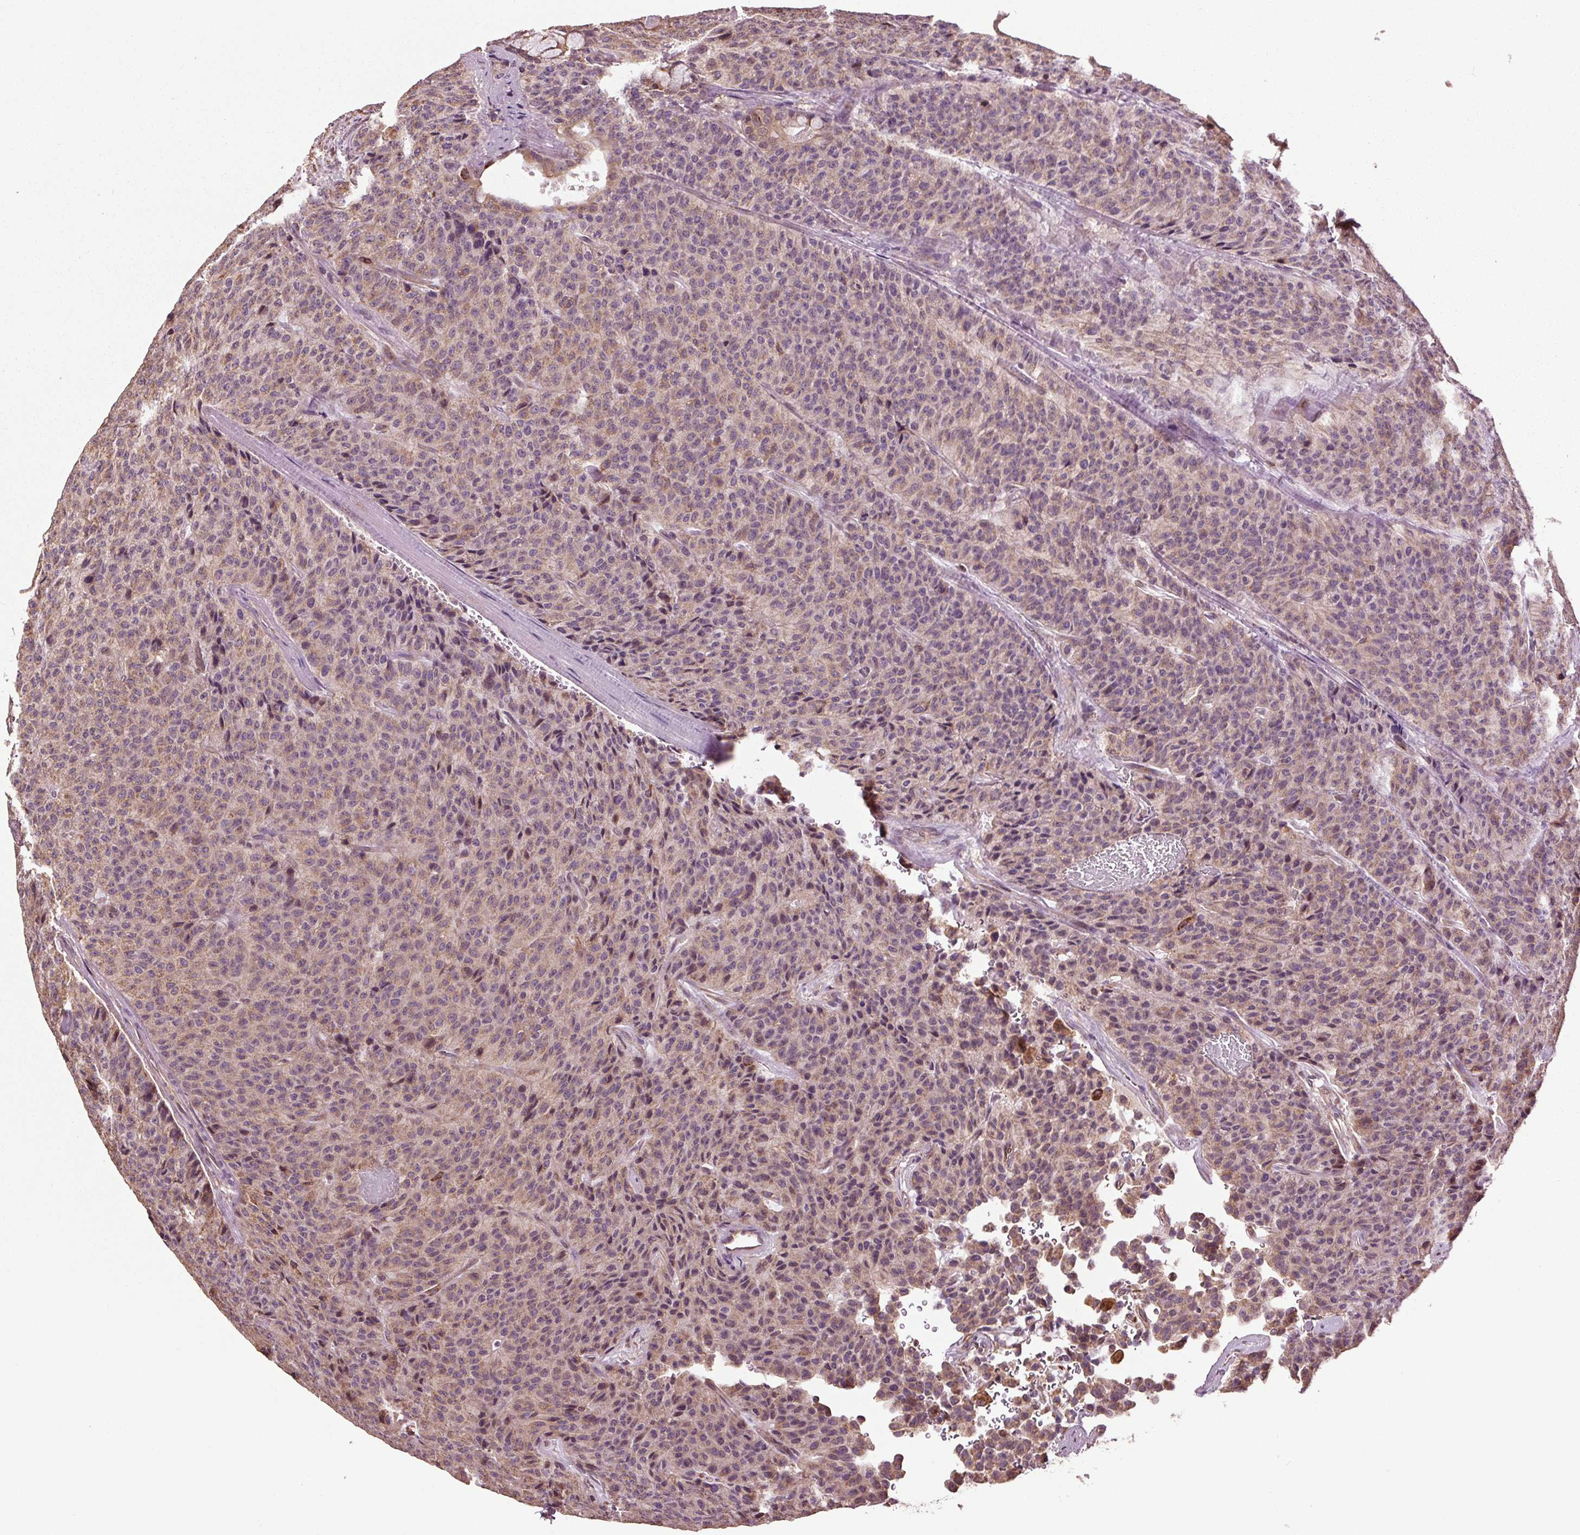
{"staining": {"intensity": "weak", "quantity": "25%-75%", "location": "cytoplasmic/membranous"}, "tissue": "carcinoid", "cell_type": "Tumor cells", "image_type": "cancer", "snomed": [{"axis": "morphology", "description": "Carcinoid, malignant, NOS"}, {"axis": "topography", "description": "Lung"}], "caption": "Brown immunohistochemical staining in human carcinoid demonstrates weak cytoplasmic/membranous staining in approximately 25%-75% of tumor cells.", "gene": "RNPEP", "patient": {"sex": "male", "age": 71}}